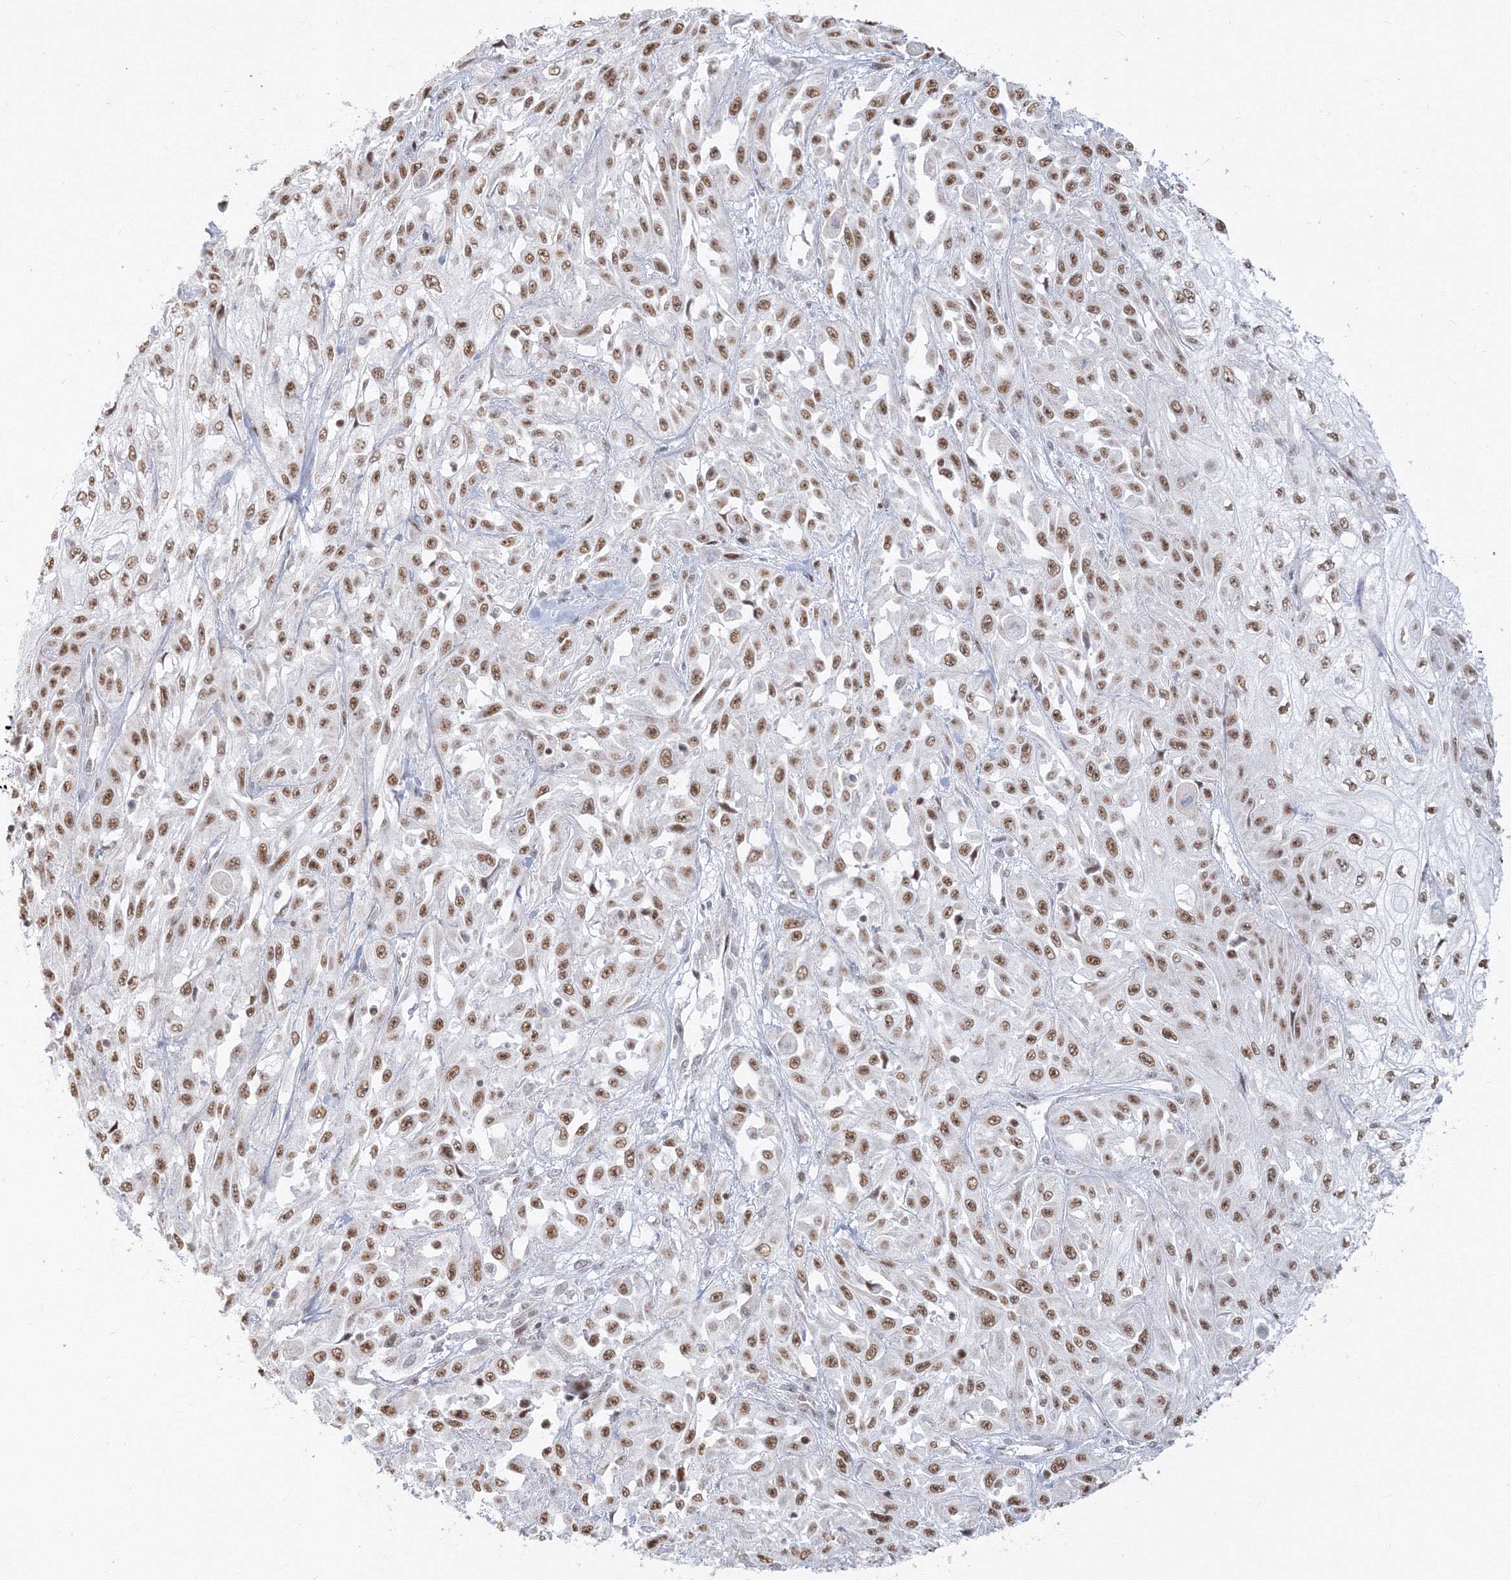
{"staining": {"intensity": "moderate", "quantity": ">75%", "location": "nuclear"}, "tissue": "skin cancer", "cell_type": "Tumor cells", "image_type": "cancer", "snomed": [{"axis": "morphology", "description": "Squamous cell carcinoma, NOS"}, {"axis": "morphology", "description": "Squamous cell carcinoma, metastatic, NOS"}, {"axis": "topography", "description": "Skin"}, {"axis": "topography", "description": "Lymph node"}], "caption": "This photomicrograph shows IHC staining of skin cancer, with medium moderate nuclear staining in approximately >75% of tumor cells.", "gene": "PPP4R2", "patient": {"sex": "male", "age": 75}}